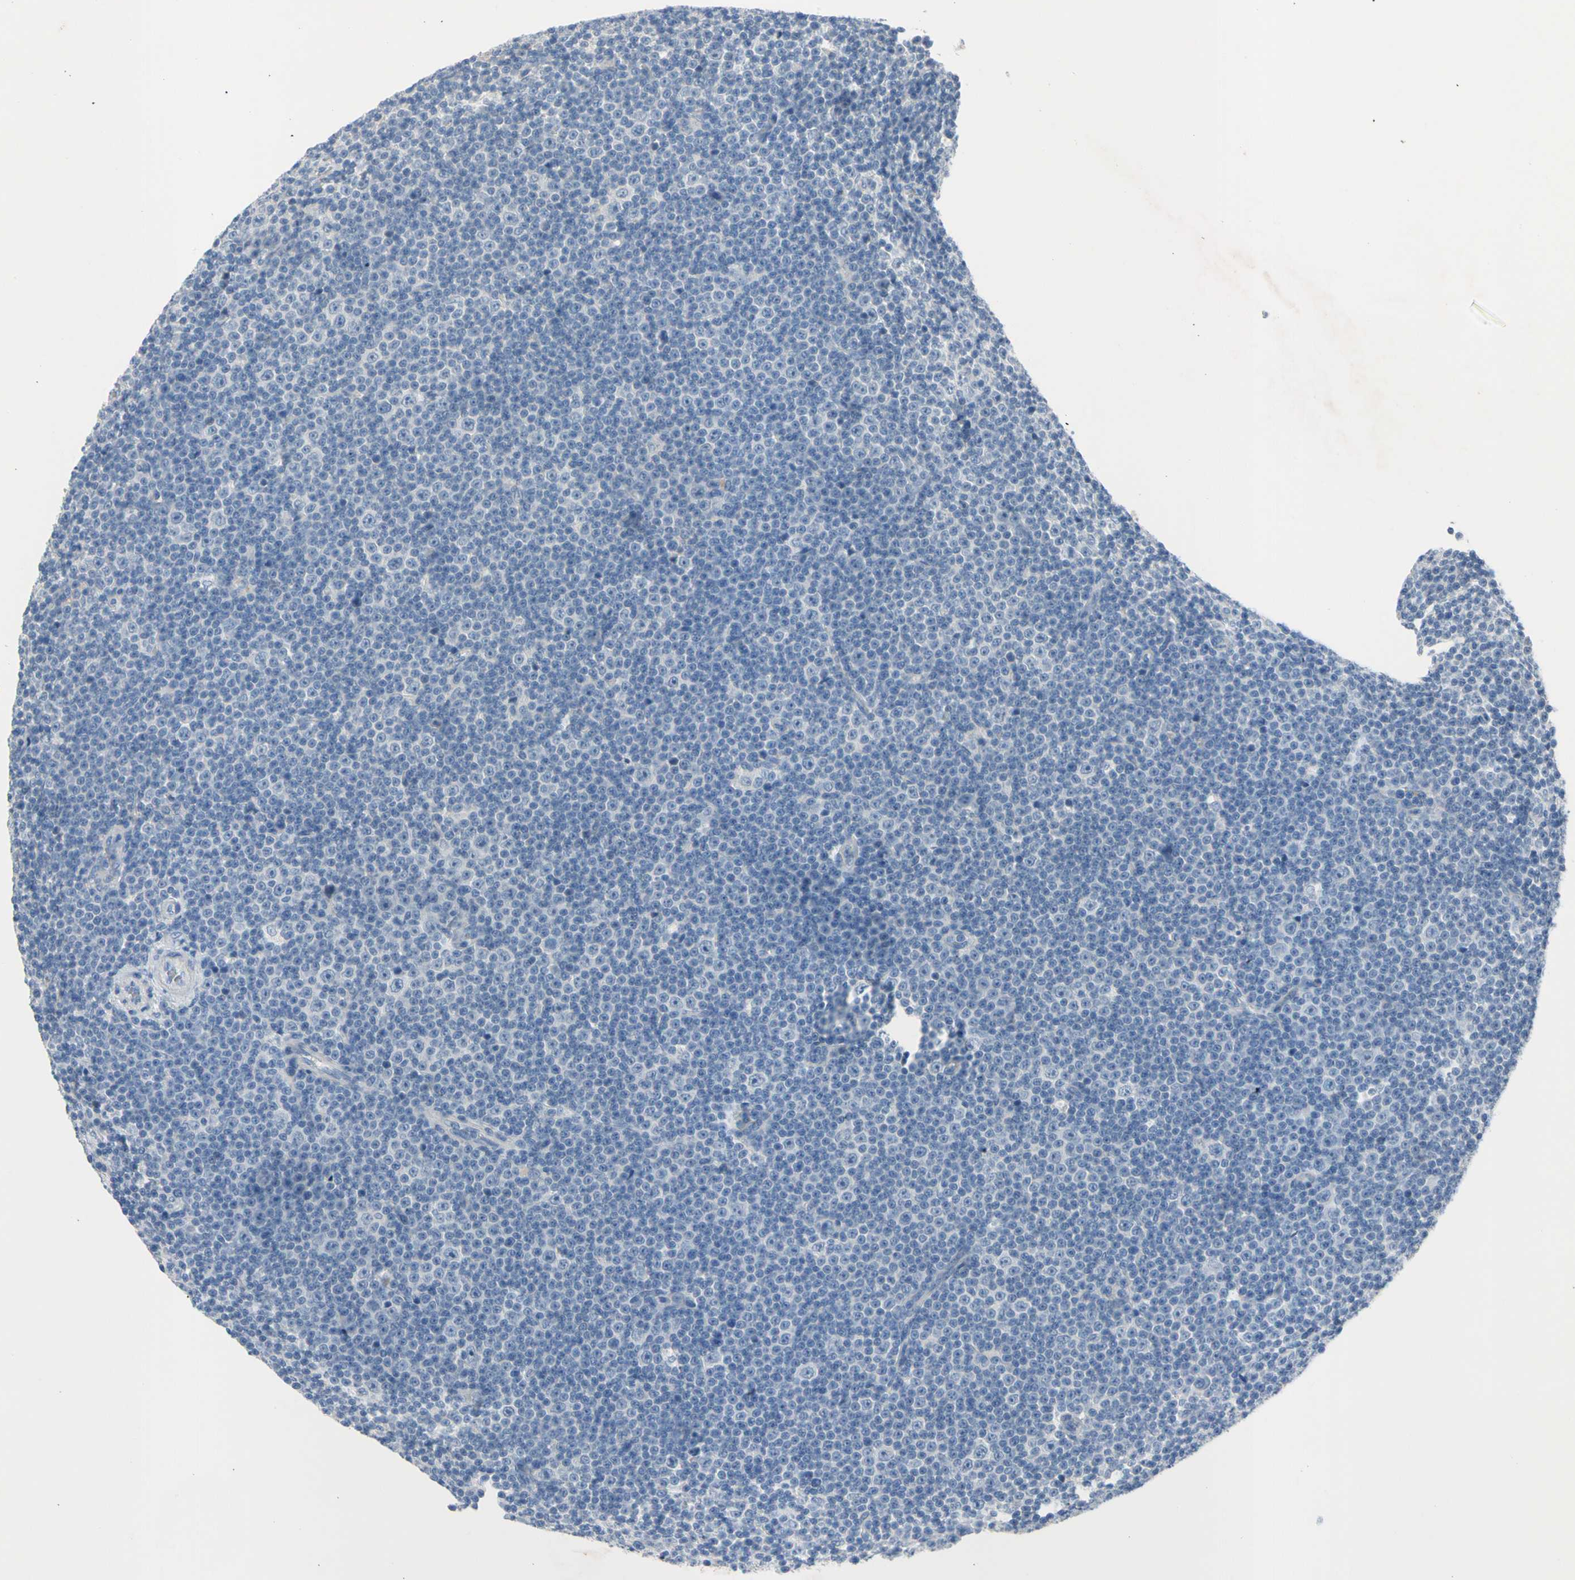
{"staining": {"intensity": "negative", "quantity": "none", "location": "none"}, "tissue": "lymphoma", "cell_type": "Tumor cells", "image_type": "cancer", "snomed": [{"axis": "morphology", "description": "Malignant lymphoma, non-Hodgkin's type, Low grade"}, {"axis": "topography", "description": "Lymph node"}], "caption": "Tumor cells are negative for brown protein staining in lymphoma. (DAB IHC with hematoxylin counter stain).", "gene": "MARK1", "patient": {"sex": "female", "age": 67}}